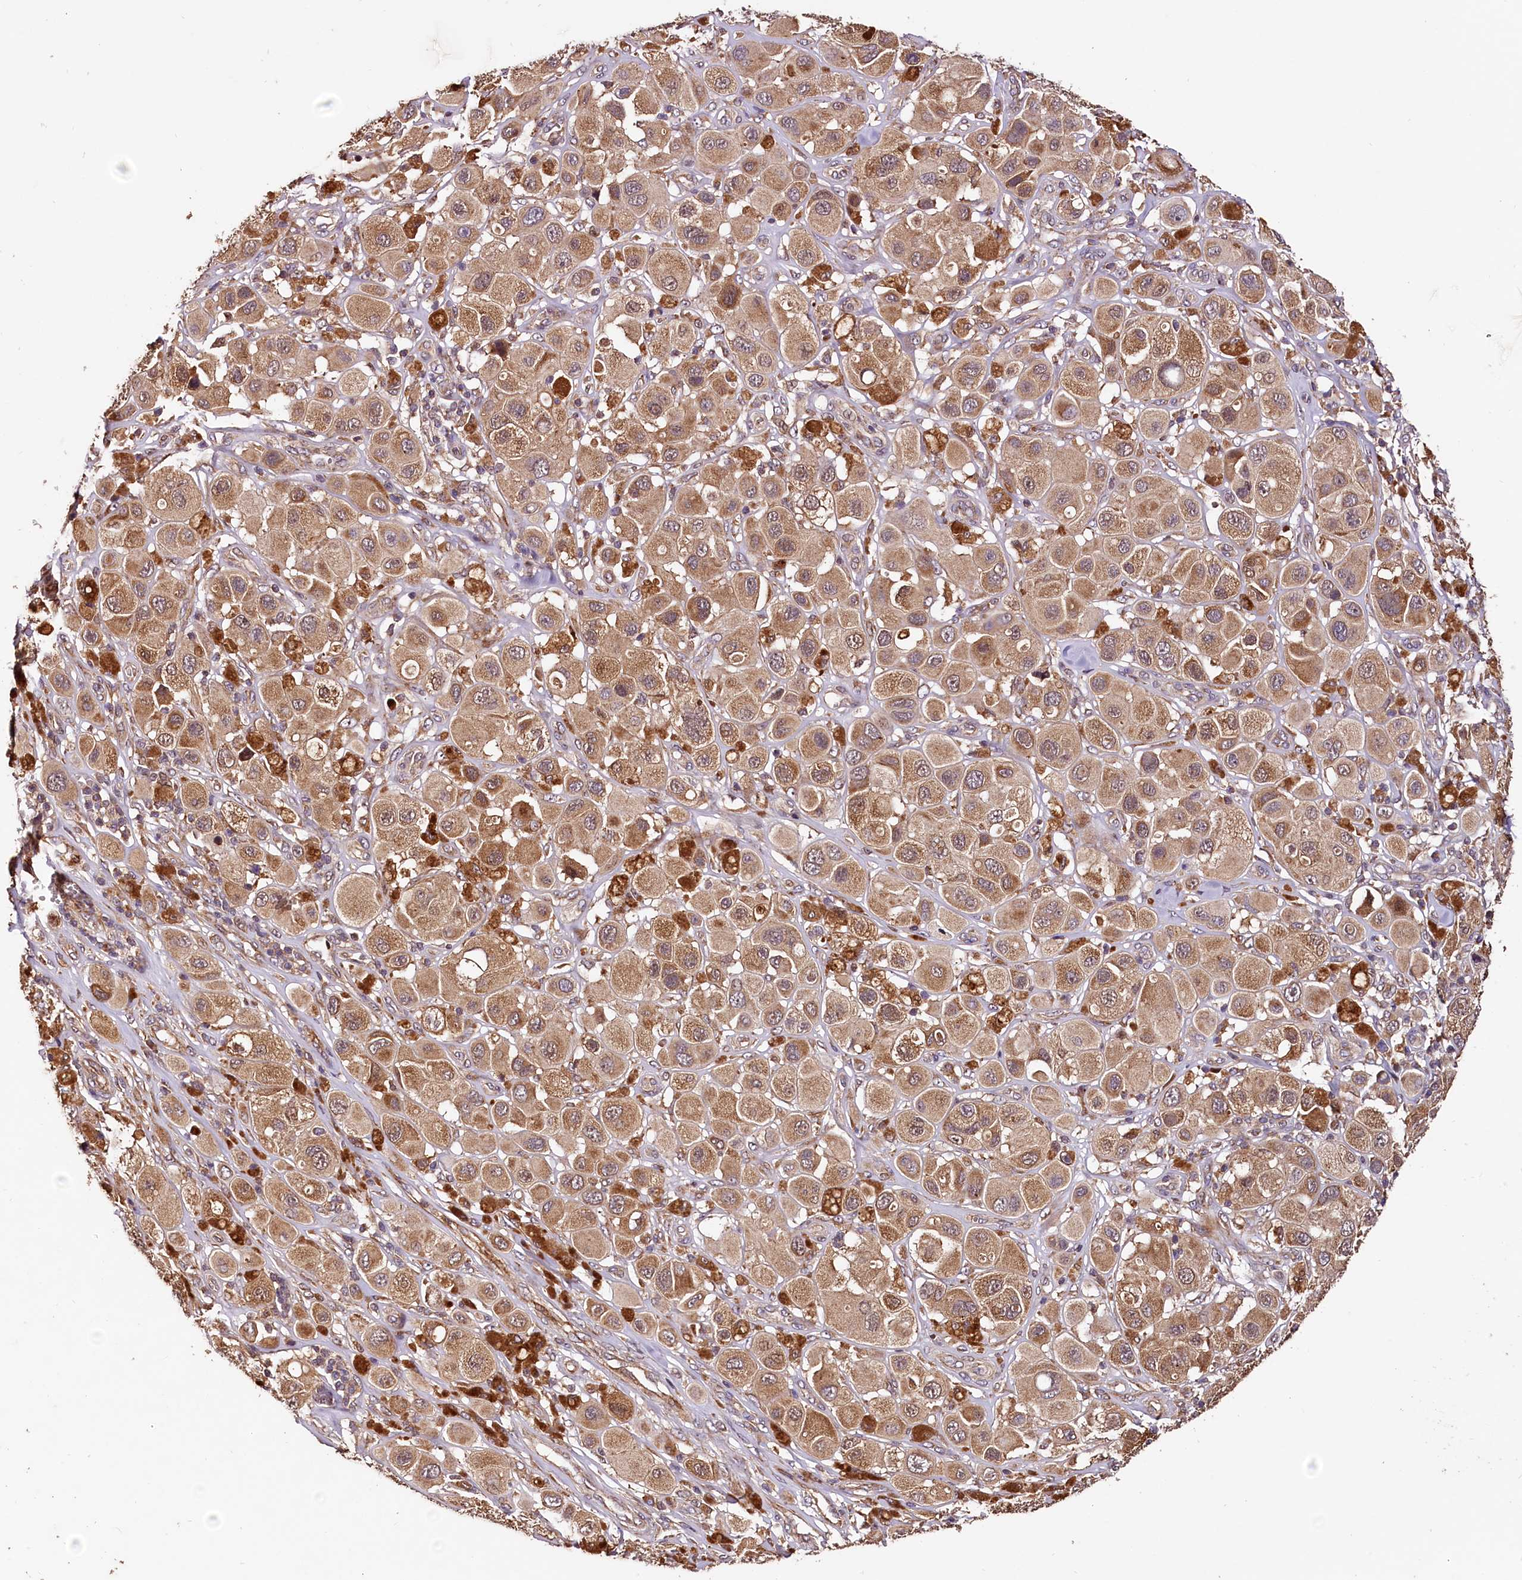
{"staining": {"intensity": "moderate", "quantity": ">75%", "location": "cytoplasmic/membranous"}, "tissue": "melanoma", "cell_type": "Tumor cells", "image_type": "cancer", "snomed": [{"axis": "morphology", "description": "Malignant melanoma, Metastatic site"}, {"axis": "topography", "description": "Skin"}], "caption": "Protein expression analysis of melanoma demonstrates moderate cytoplasmic/membranous positivity in approximately >75% of tumor cells.", "gene": "RASSF1", "patient": {"sex": "male", "age": 41}}